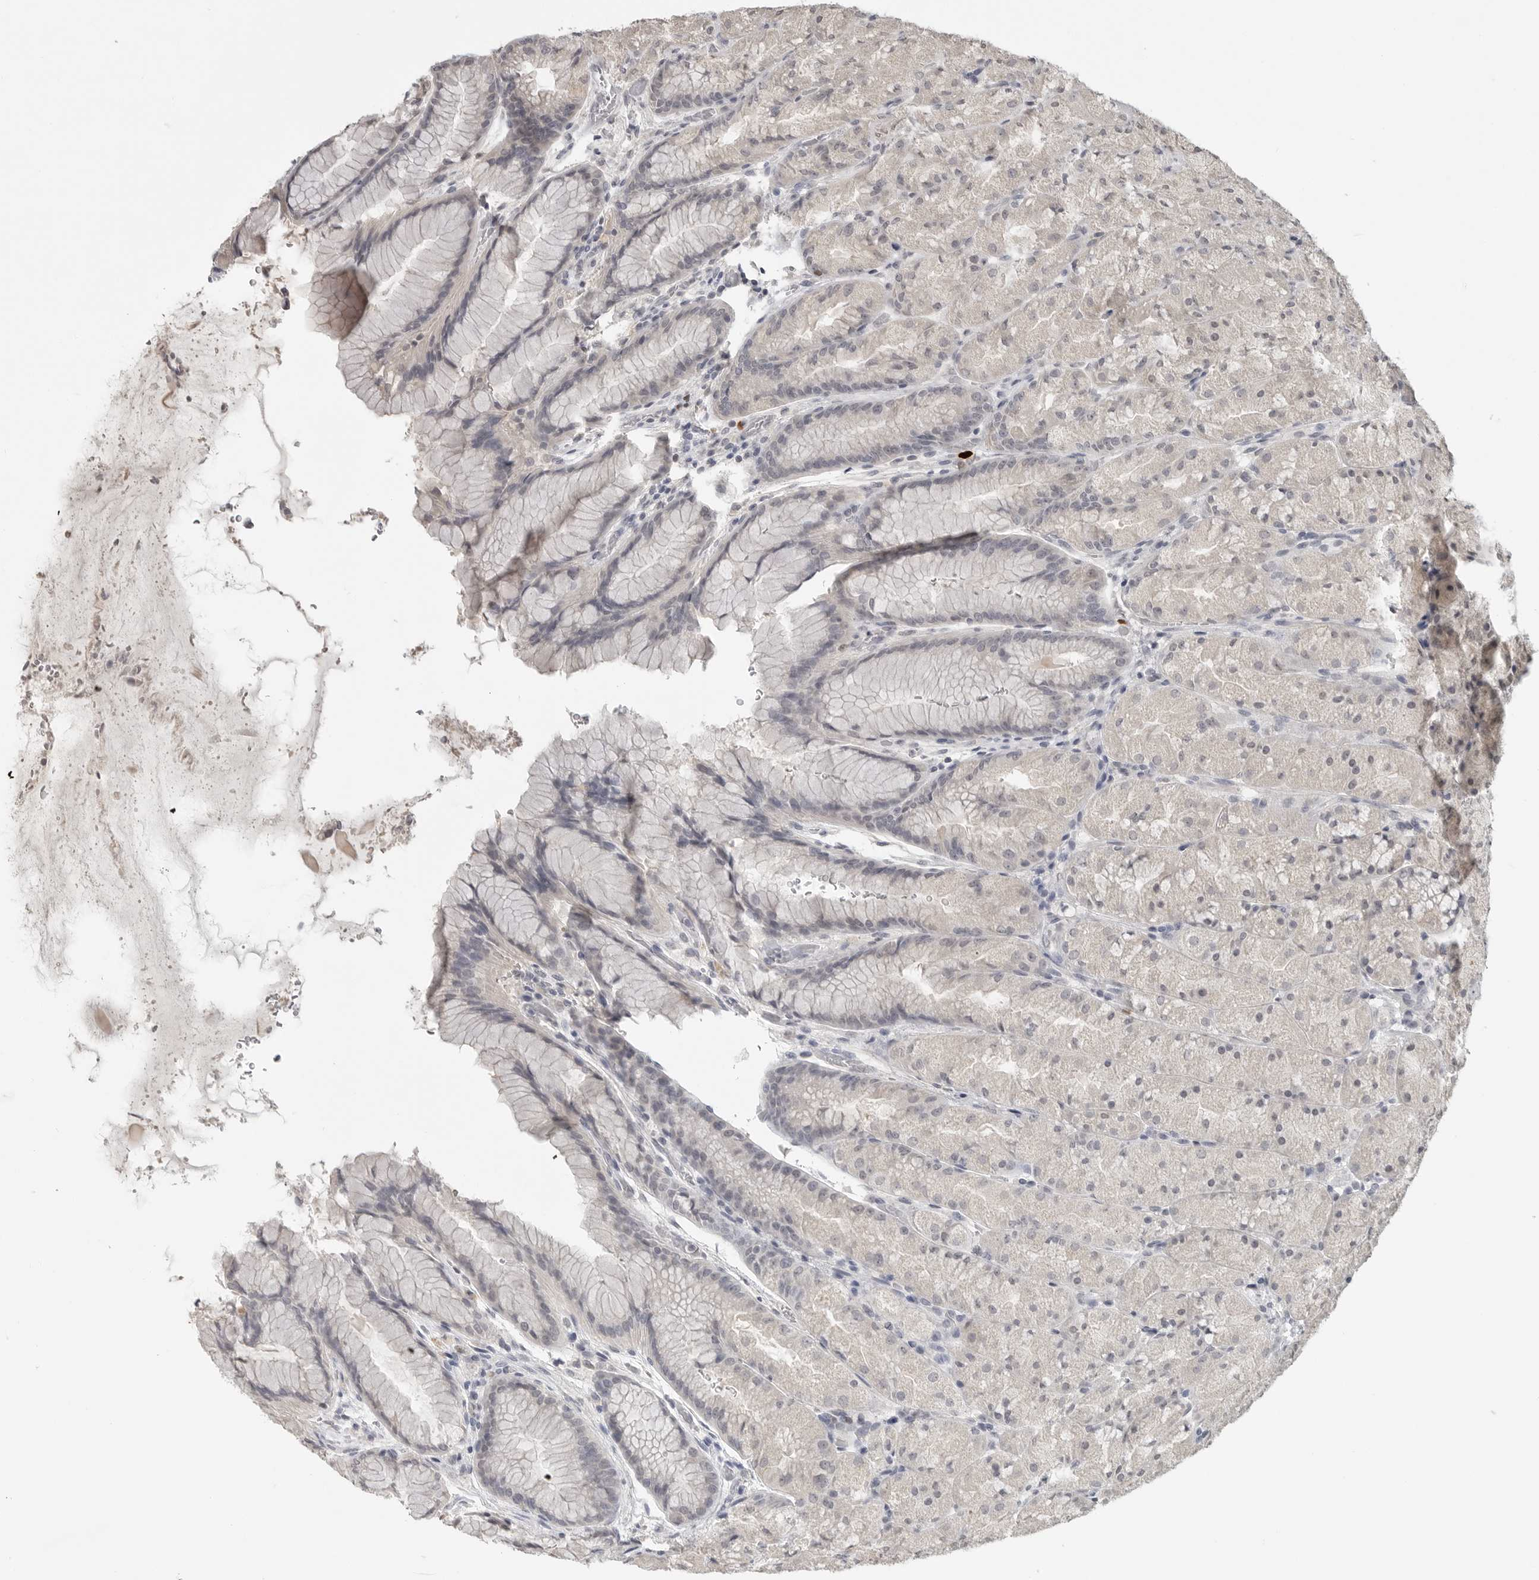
{"staining": {"intensity": "negative", "quantity": "none", "location": "none"}, "tissue": "stomach", "cell_type": "Glandular cells", "image_type": "normal", "snomed": [{"axis": "morphology", "description": "Normal tissue, NOS"}, {"axis": "topography", "description": "Stomach, upper"}, {"axis": "topography", "description": "Stomach"}], "caption": "The immunohistochemistry (IHC) photomicrograph has no significant positivity in glandular cells of stomach. The staining was performed using DAB (3,3'-diaminobenzidine) to visualize the protein expression in brown, while the nuclei were stained in blue with hematoxylin (Magnification: 20x).", "gene": "FOXP3", "patient": {"sex": "male", "age": 48}}